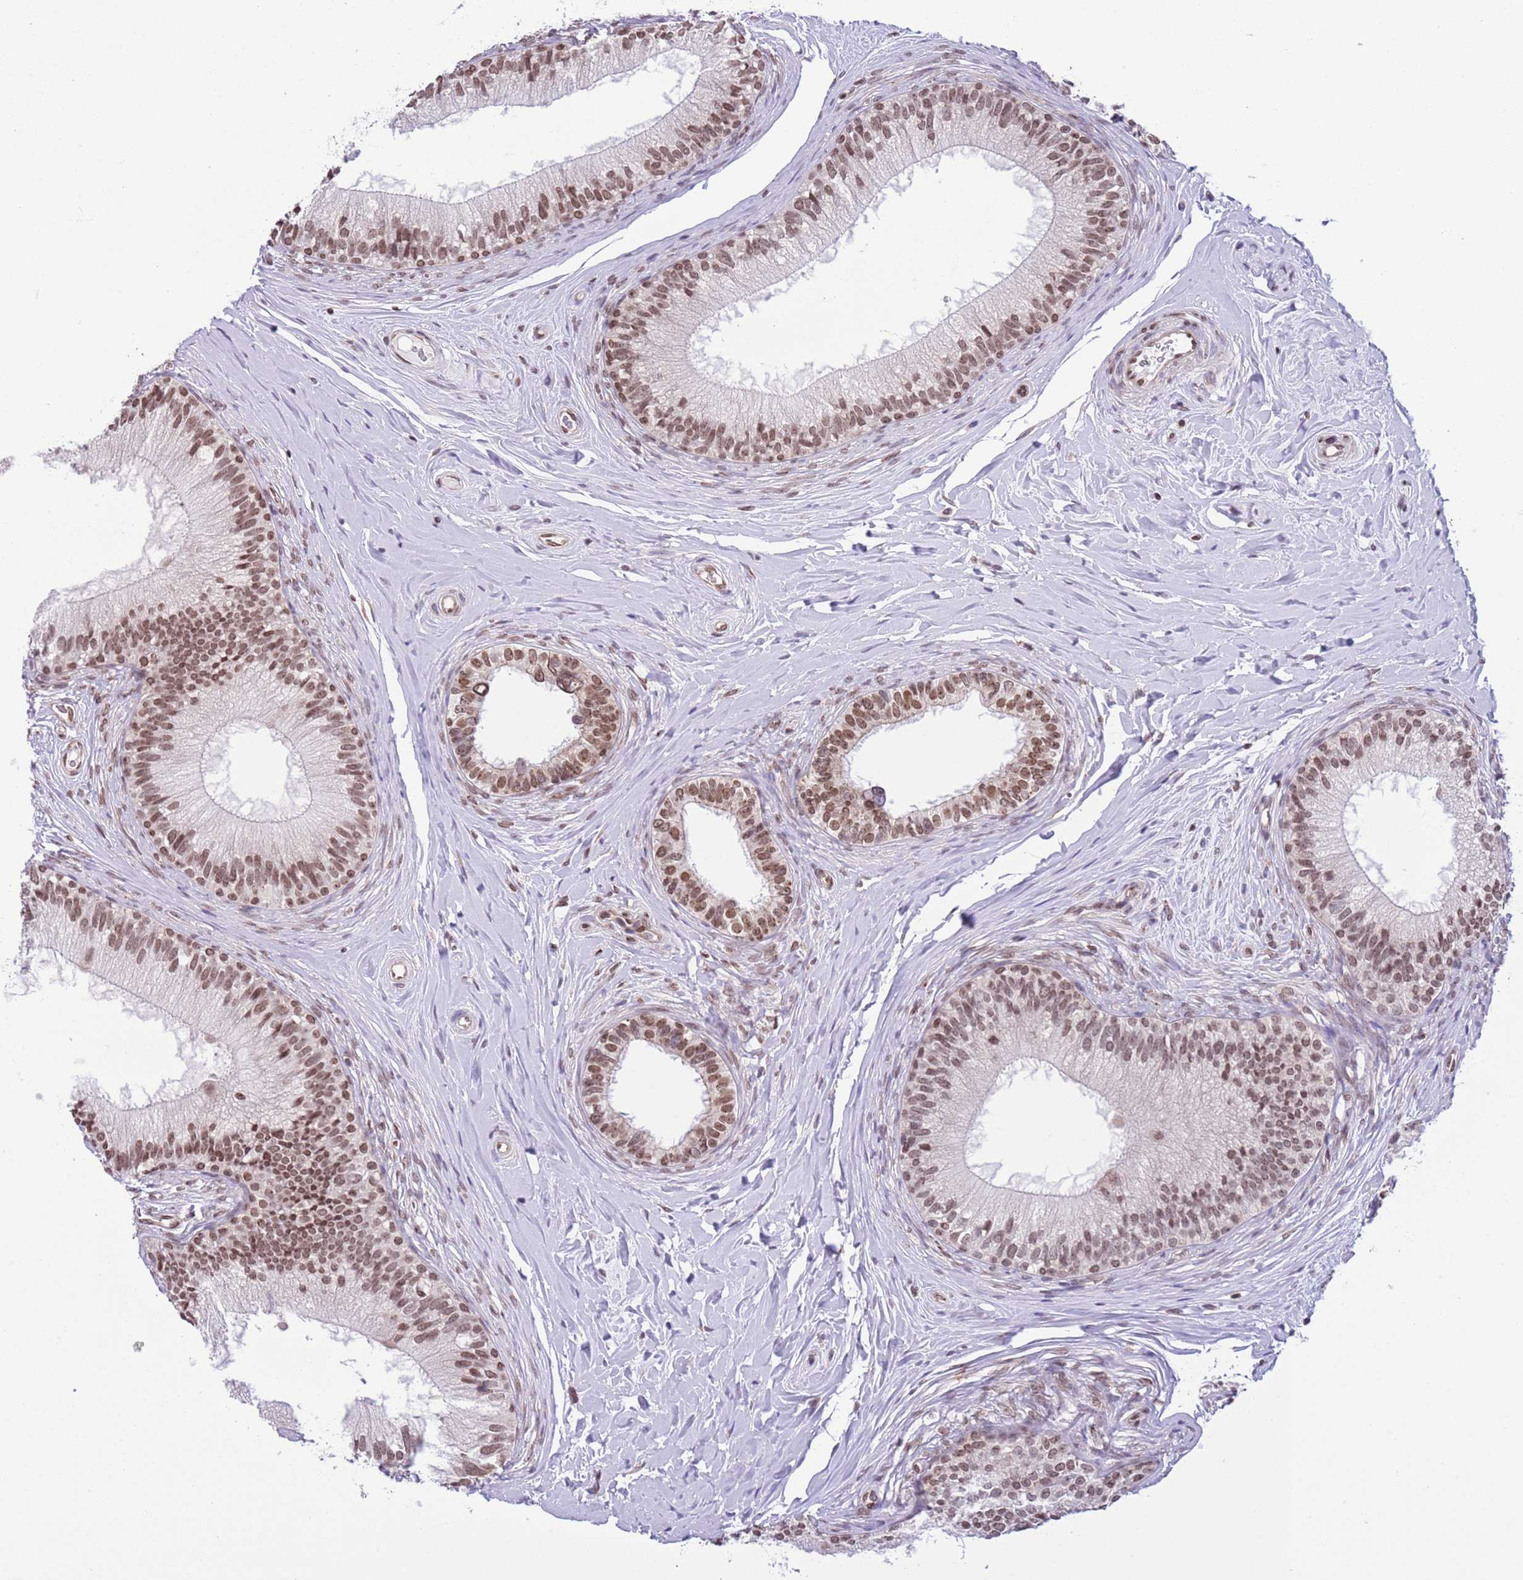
{"staining": {"intensity": "moderate", "quantity": ">75%", "location": "nuclear"}, "tissue": "epididymis", "cell_type": "Glandular cells", "image_type": "normal", "snomed": [{"axis": "morphology", "description": "Normal tissue, NOS"}, {"axis": "topography", "description": "Epididymis"}], "caption": "Moderate nuclear staining is seen in about >75% of glandular cells in normal epididymis. (IHC, brightfield microscopy, high magnification).", "gene": "NRIP1", "patient": {"sex": "male", "age": 33}}